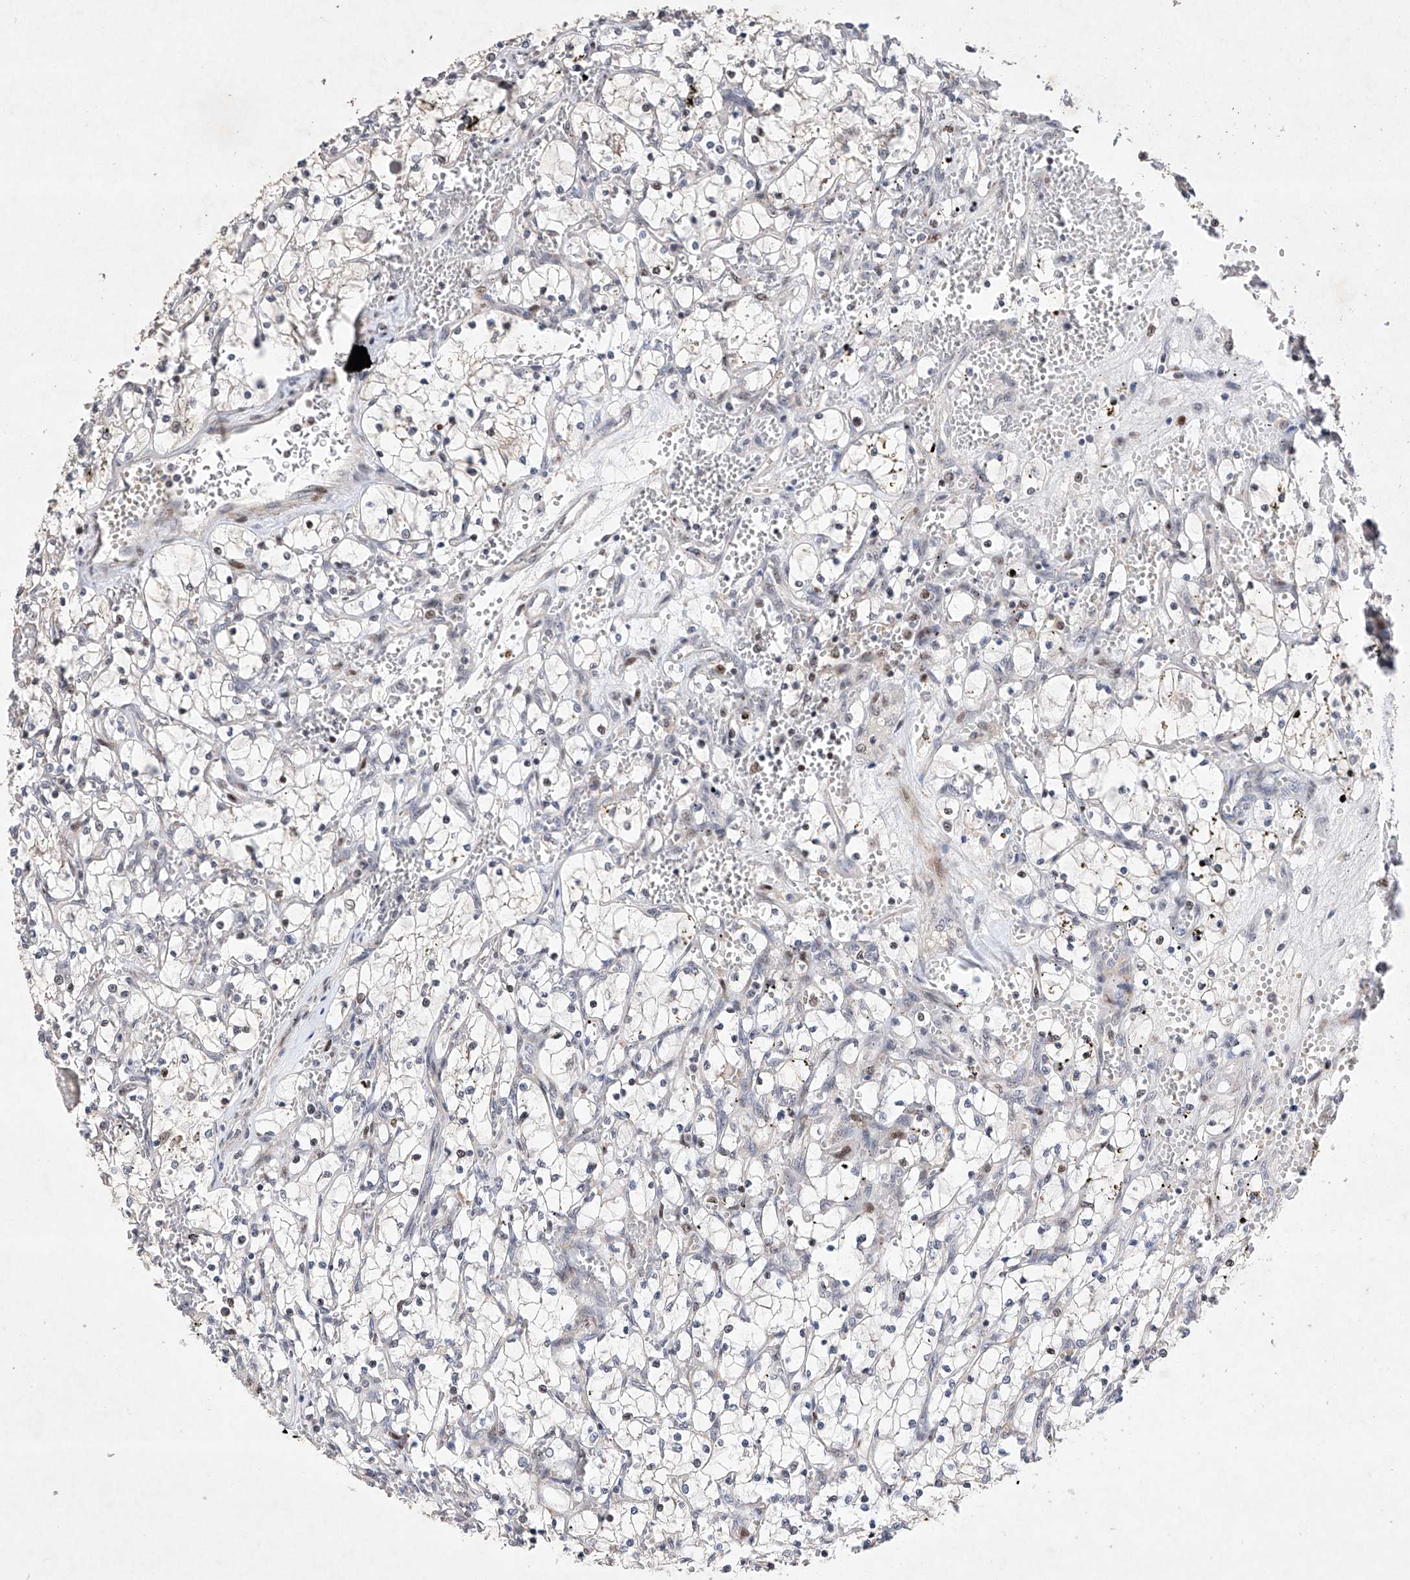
{"staining": {"intensity": "negative", "quantity": "none", "location": "none"}, "tissue": "renal cancer", "cell_type": "Tumor cells", "image_type": "cancer", "snomed": [{"axis": "morphology", "description": "Adenocarcinoma, NOS"}, {"axis": "topography", "description": "Kidney"}], "caption": "Tumor cells are negative for protein expression in human renal cancer. The staining was performed using DAB to visualize the protein expression in brown, while the nuclei were stained in blue with hematoxylin (Magnification: 20x).", "gene": "AFG1L", "patient": {"sex": "female", "age": 69}}